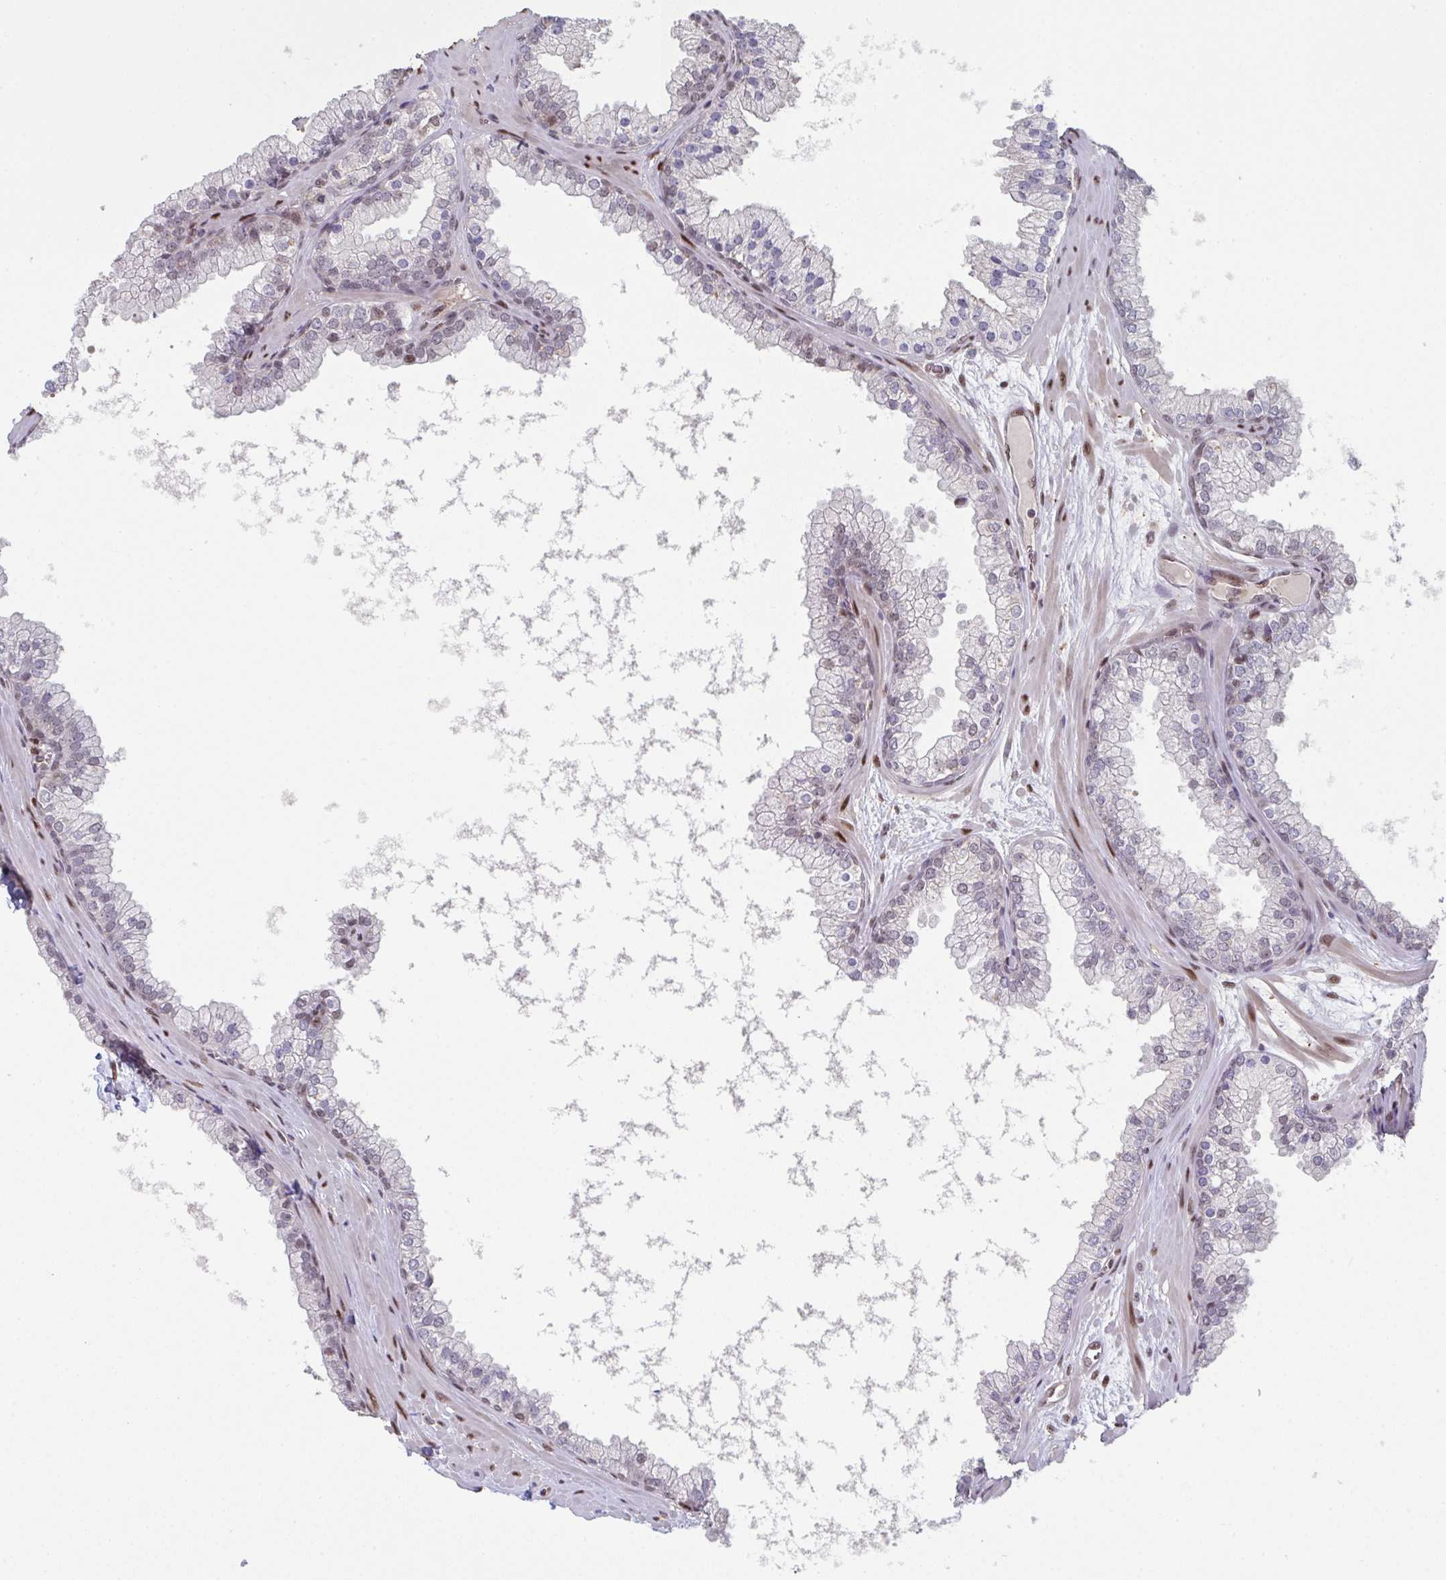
{"staining": {"intensity": "moderate", "quantity": "25%-75%", "location": "nuclear"}, "tissue": "prostate", "cell_type": "Glandular cells", "image_type": "normal", "snomed": [{"axis": "morphology", "description": "Normal tissue, NOS"}, {"axis": "topography", "description": "Prostate"}, {"axis": "topography", "description": "Peripheral nerve tissue"}], "caption": "The photomicrograph shows a brown stain indicating the presence of a protein in the nuclear of glandular cells in prostate. The staining is performed using DAB brown chromogen to label protein expression. The nuclei are counter-stained blue using hematoxylin.", "gene": "ACD", "patient": {"sex": "male", "age": 61}}